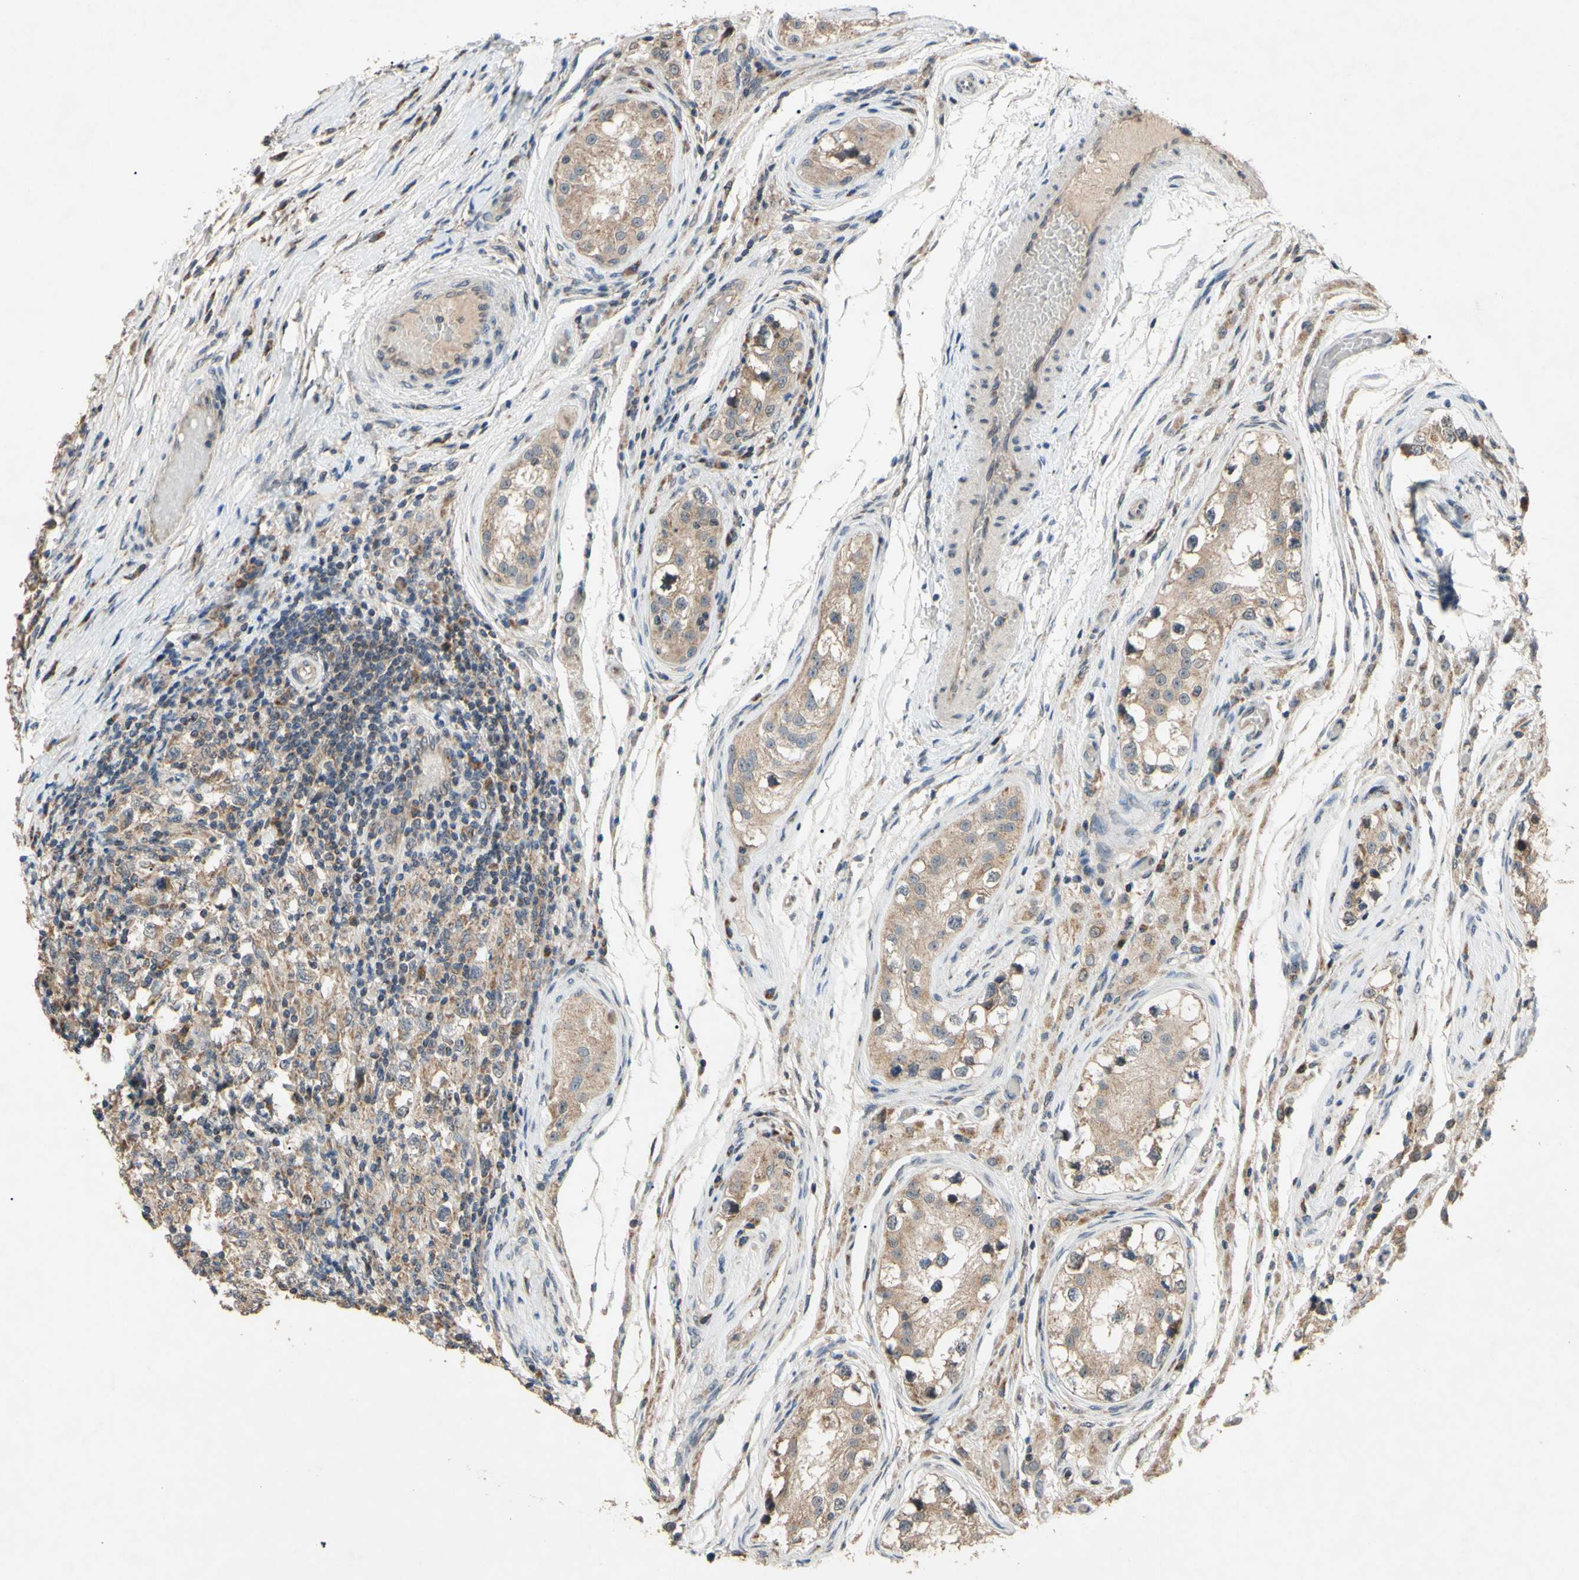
{"staining": {"intensity": "moderate", "quantity": ">75%", "location": "cytoplasmic/membranous"}, "tissue": "testis cancer", "cell_type": "Tumor cells", "image_type": "cancer", "snomed": [{"axis": "morphology", "description": "Carcinoma, Embryonal, NOS"}, {"axis": "topography", "description": "Testis"}], "caption": "Testis cancer (embryonal carcinoma) tissue displays moderate cytoplasmic/membranous expression in about >75% of tumor cells", "gene": "CD164", "patient": {"sex": "male", "age": 21}}